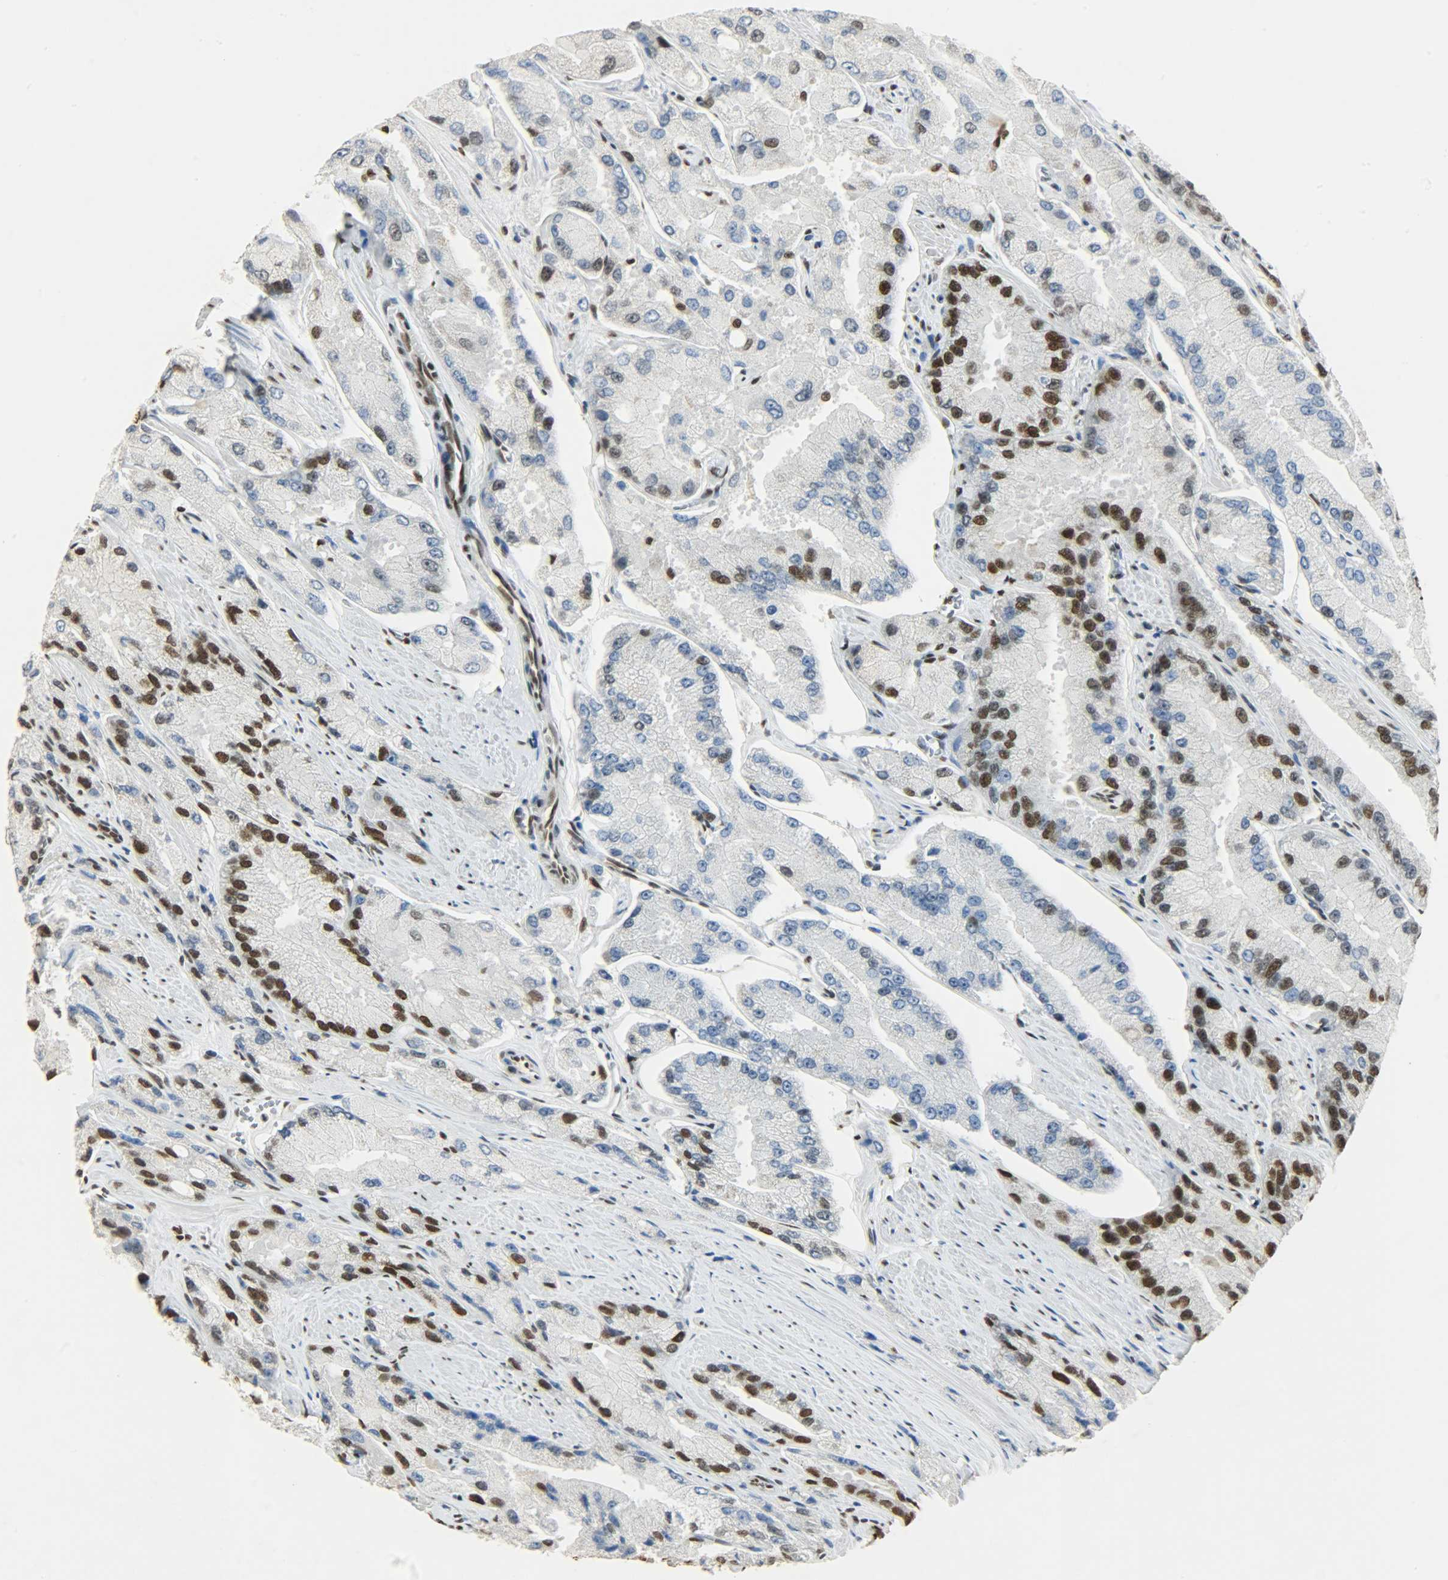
{"staining": {"intensity": "strong", "quantity": ">75%", "location": "nuclear"}, "tissue": "prostate cancer", "cell_type": "Tumor cells", "image_type": "cancer", "snomed": [{"axis": "morphology", "description": "Adenocarcinoma, High grade"}, {"axis": "topography", "description": "Prostate"}], "caption": "An image of human prostate cancer (high-grade adenocarcinoma) stained for a protein displays strong nuclear brown staining in tumor cells.", "gene": "KHDRBS1", "patient": {"sex": "male", "age": 58}}